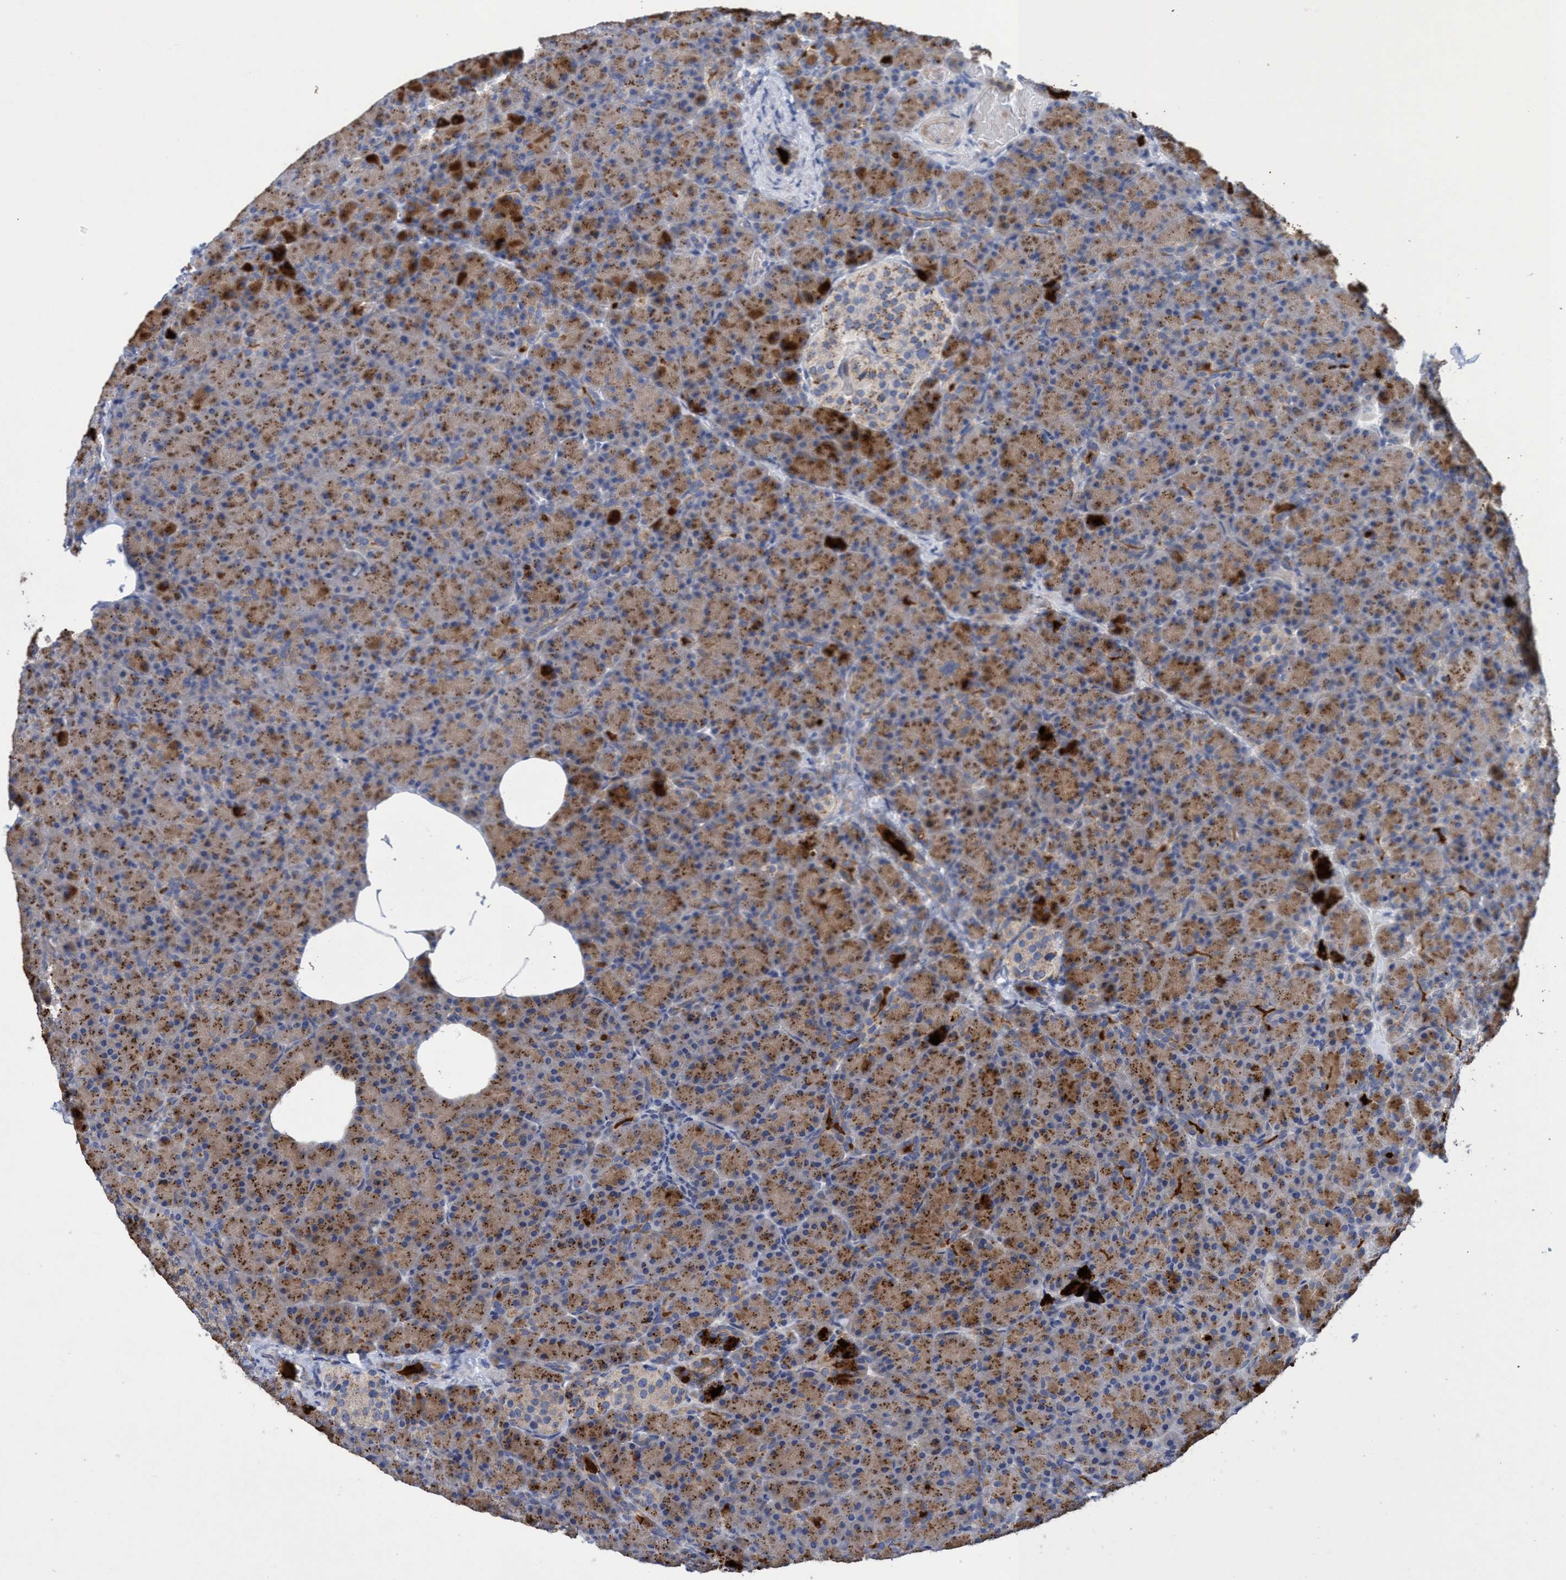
{"staining": {"intensity": "strong", "quantity": ">75%", "location": "cytoplasmic/membranous"}, "tissue": "pancreas", "cell_type": "Exocrine glandular cells", "image_type": "normal", "snomed": [{"axis": "morphology", "description": "Normal tissue, NOS"}, {"axis": "topography", "description": "Pancreas"}], "caption": "Normal pancreas exhibits strong cytoplasmic/membranous expression in about >75% of exocrine glandular cells, visualized by immunohistochemistry. Immunohistochemistry stains the protein in brown and the nuclei are stained blue.", "gene": "SEMA4D", "patient": {"sex": "female", "age": 43}}